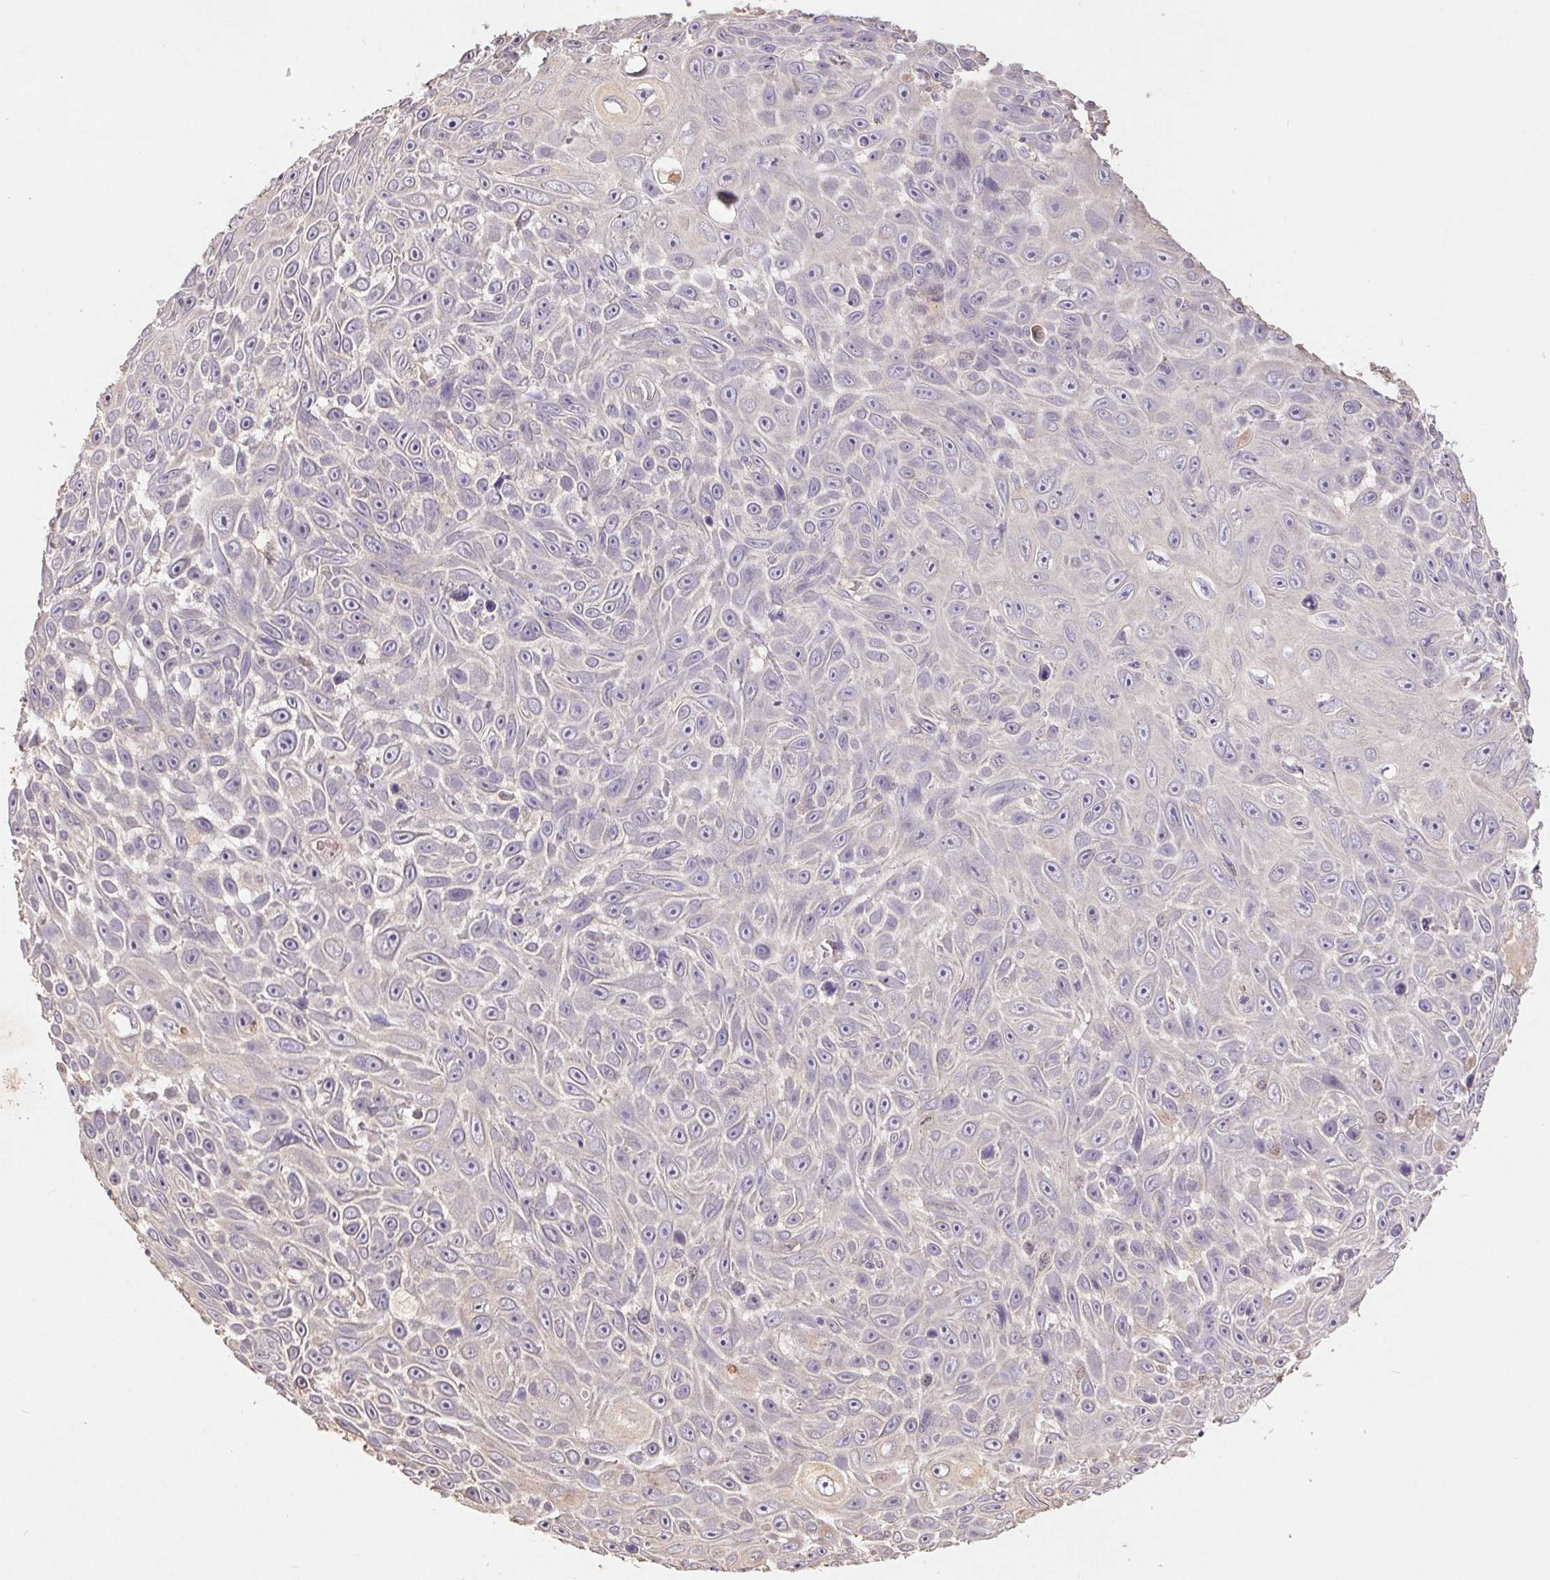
{"staining": {"intensity": "negative", "quantity": "none", "location": "none"}, "tissue": "skin cancer", "cell_type": "Tumor cells", "image_type": "cancer", "snomed": [{"axis": "morphology", "description": "Squamous cell carcinoma, NOS"}, {"axis": "topography", "description": "Skin"}], "caption": "IHC photomicrograph of neoplastic tissue: skin cancer (squamous cell carcinoma) stained with DAB (3,3'-diaminobenzidine) shows no significant protein positivity in tumor cells.", "gene": "GRM2", "patient": {"sex": "male", "age": 82}}